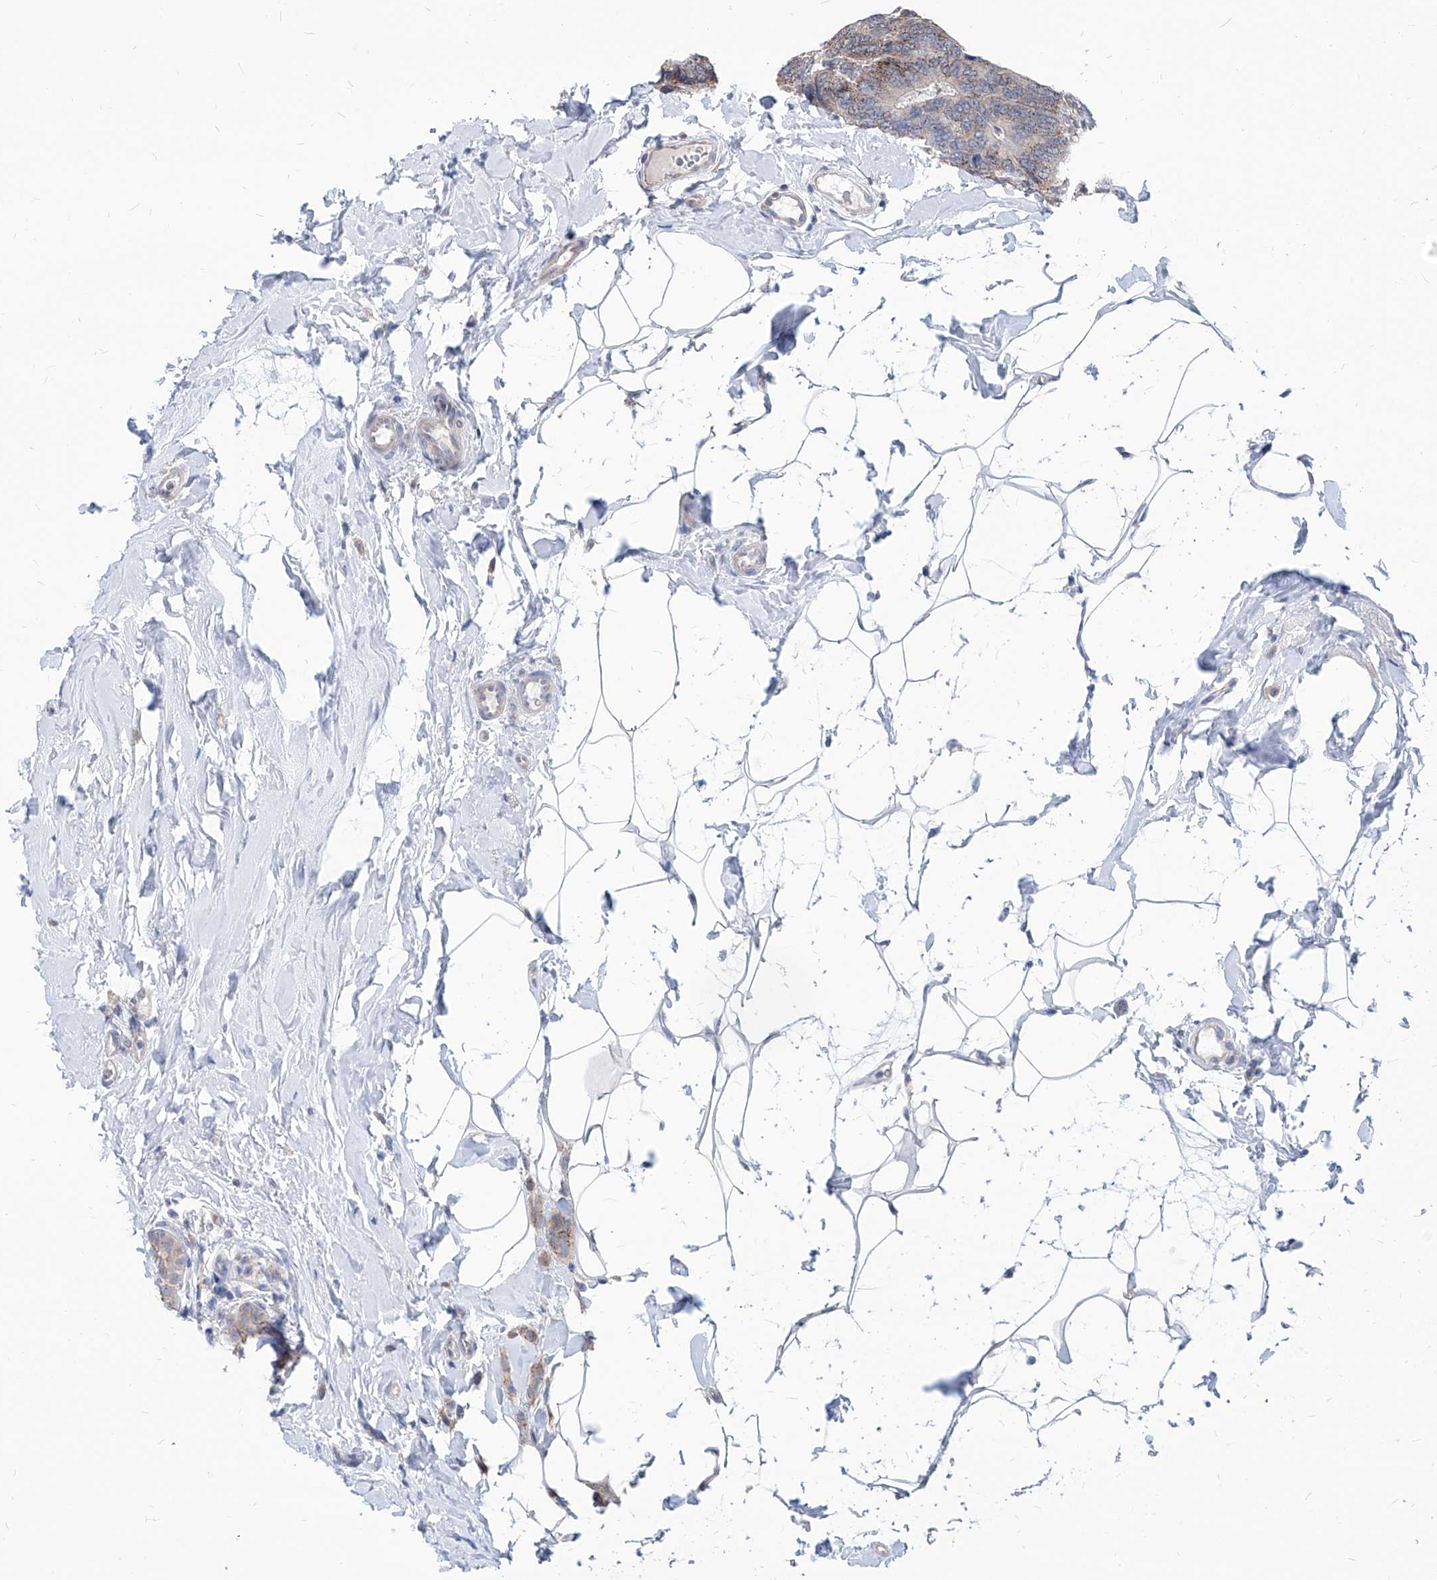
{"staining": {"intensity": "weak", "quantity": ">75%", "location": "cytoplasmic/membranous"}, "tissue": "breast cancer", "cell_type": "Tumor cells", "image_type": "cancer", "snomed": [{"axis": "morphology", "description": "Lobular carcinoma, in situ"}, {"axis": "morphology", "description": "Lobular carcinoma"}, {"axis": "topography", "description": "Breast"}], "caption": "Protein analysis of breast cancer tissue shows weak cytoplasmic/membranous staining in about >75% of tumor cells.", "gene": "AGPS", "patient": {"sex": "female", "age": 41}}